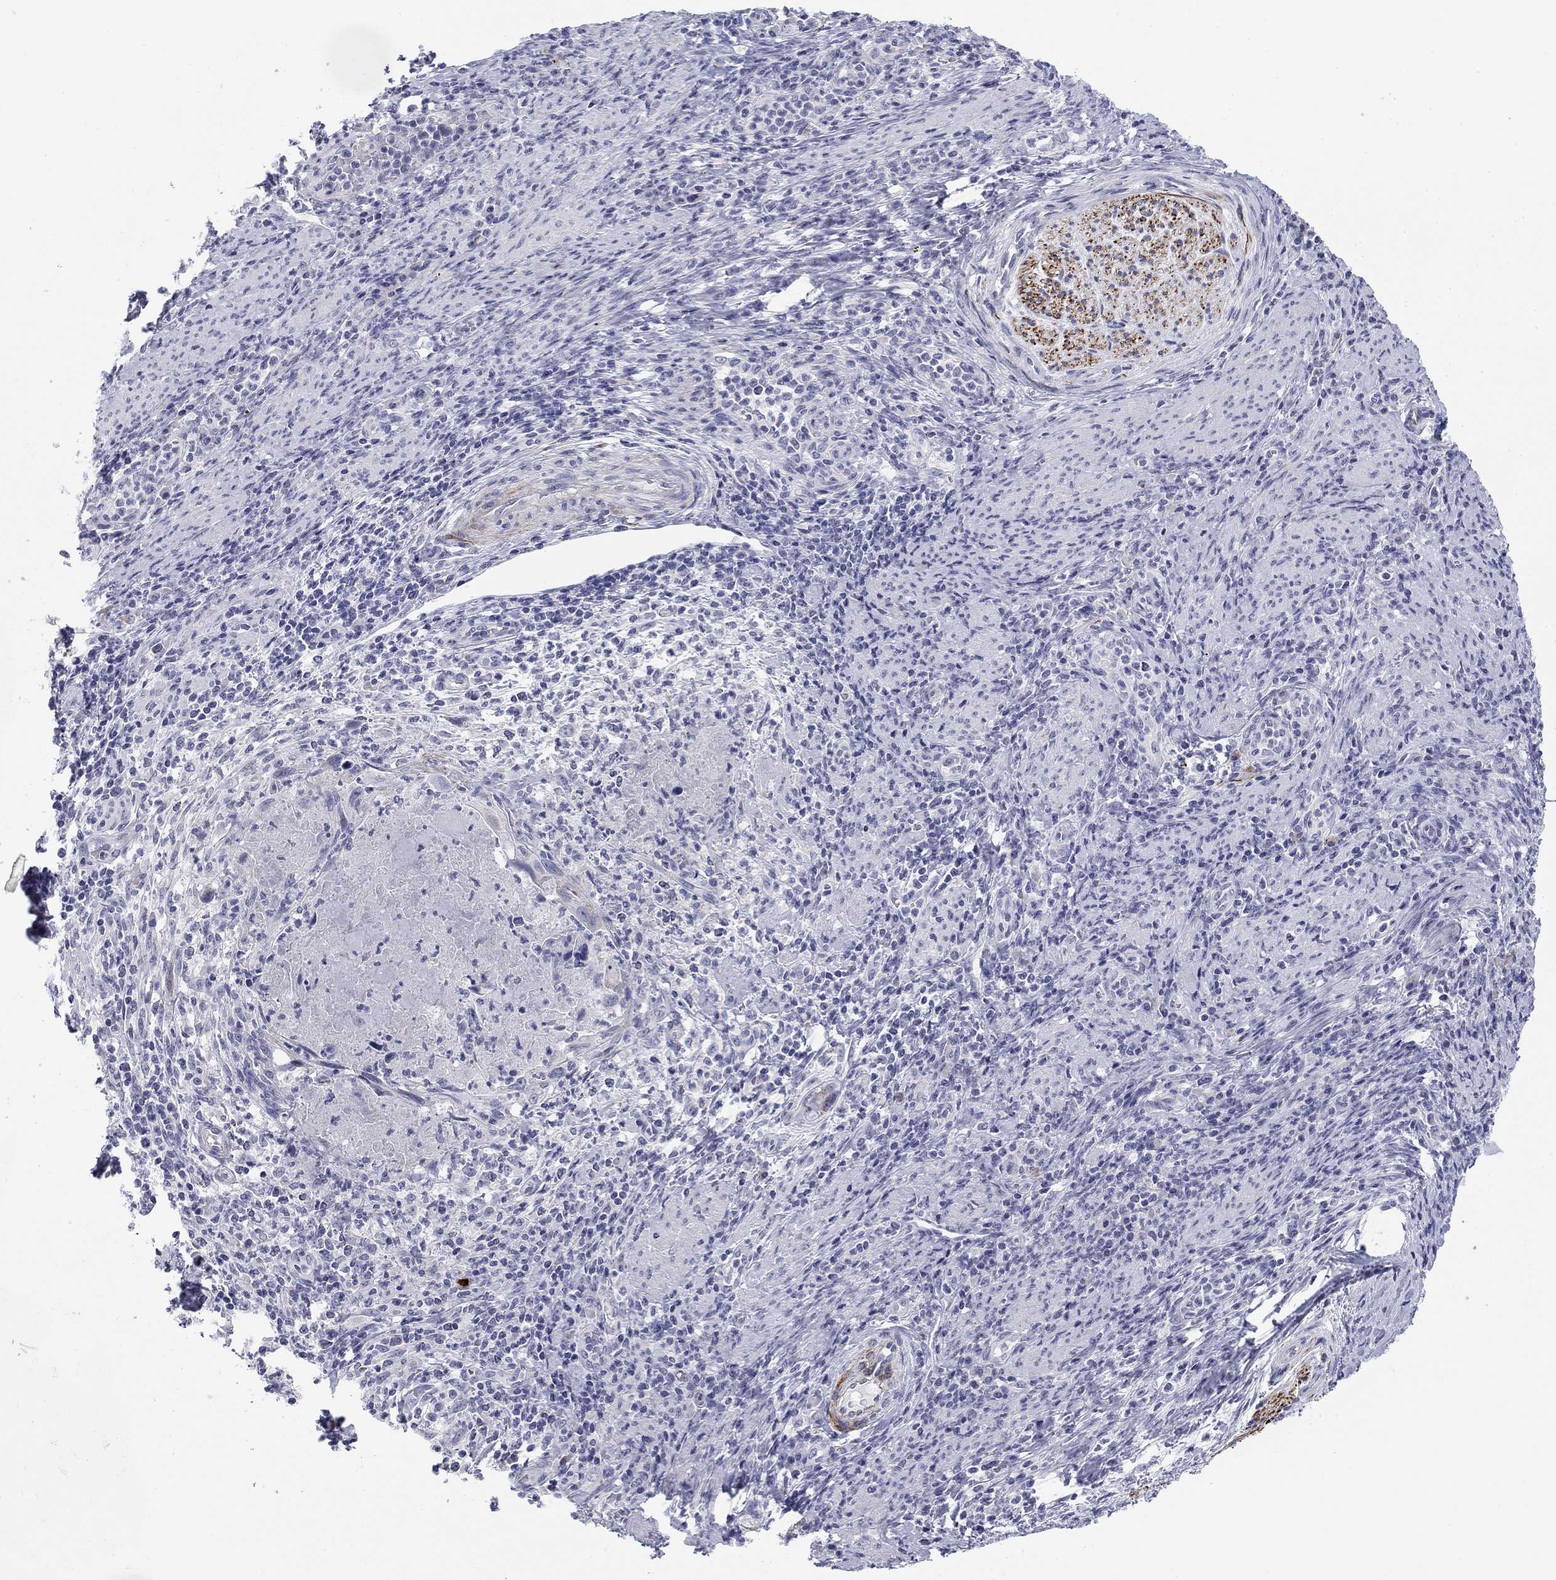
{"staining": {"intensity": "negative", "quantity": "none", "location": "none"}, "tissue": "cervical cancer", "cell_type": "Tumor cells", "image_type": "cancer", "snomed": [{"axis": "morphology", "description": "Squamous cell carcinoma, NOS"}, {"axis": "topography", "description": "Cervix"}], "caption": "This is an immunohistochemistry (IHC) histopathology image of cervical cancer. There is no staining in tumor cells.", "gene": "PRPH", "patient": {"sex": "female", "age": 26}}